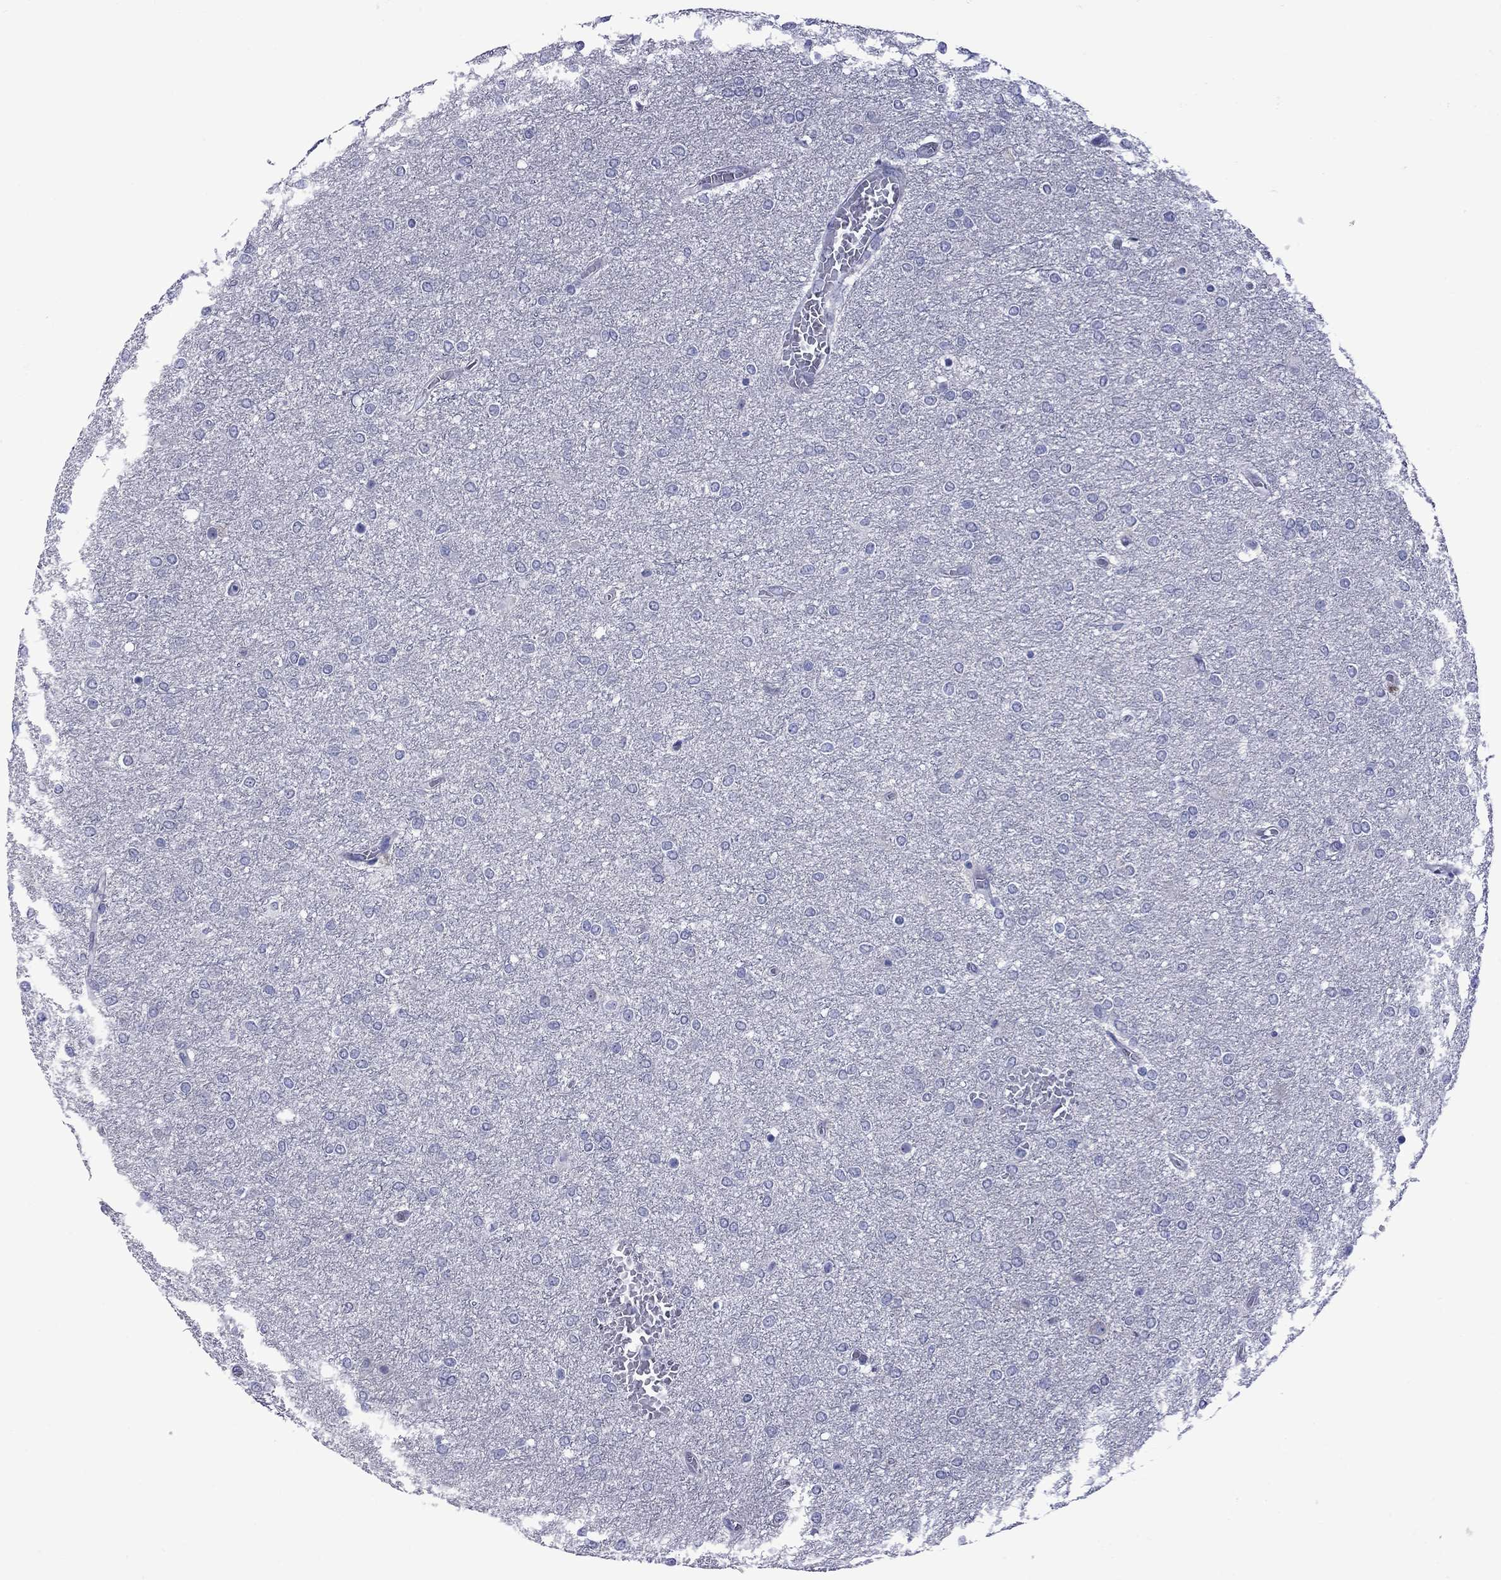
{"staining": {"intensity": "negative", "quantity": "none", "location": "none"}, "tissue": "glioma", "cell_type": "Tumor cells", "image_type": "cancer", "snomed": [{"axis": "morphology", "description": "Glioma, malignant, High grade"}, {"axis": "topography", "description": "Brain"}], "caption": "Immunohistochemistry (IHC) micrograph of glioma stained for a protein (brown), which shows no staining in tumor cells.", "gene": "EPPIN", "patient": {"sex": "female", "age": 61}}